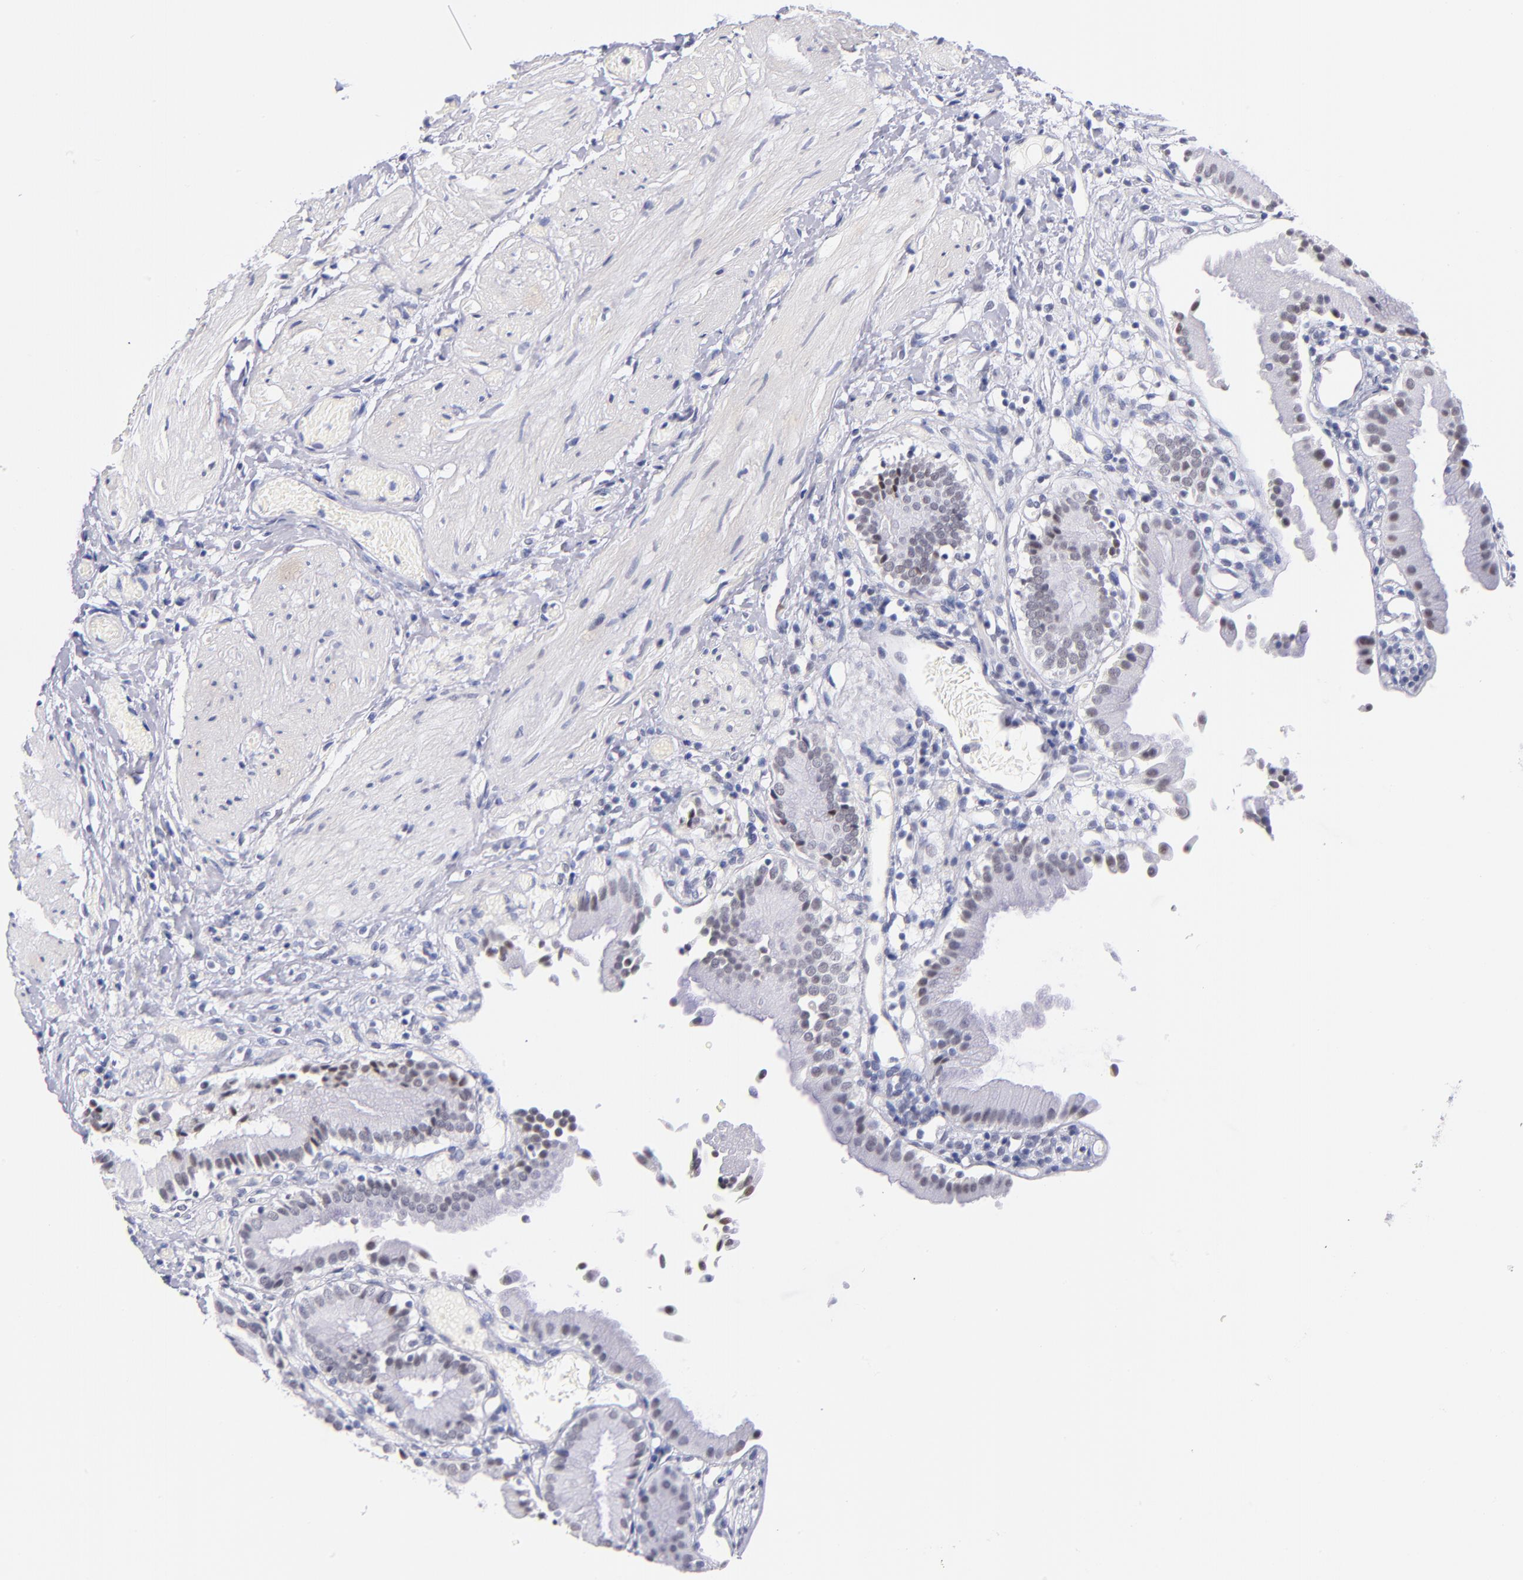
{"staining": {"intensity": "weak", "quantity": "<25%", "location": "nuclear"}, "tissue": "gallbladder", "cell_type": "Glandular cells", "image_type": "normal", "snomed": [{"axis": "morphology", "description": "Normal tissue, NOS"}, {"axis": "topography", "description": "Gallbladder"}], "caption": "This is an IHC micrograph of unremarkable gallbladder. There is no staining in glandular cells.", "gene": "SNRPB", "patient": {"sex": "male", "age": 65}}